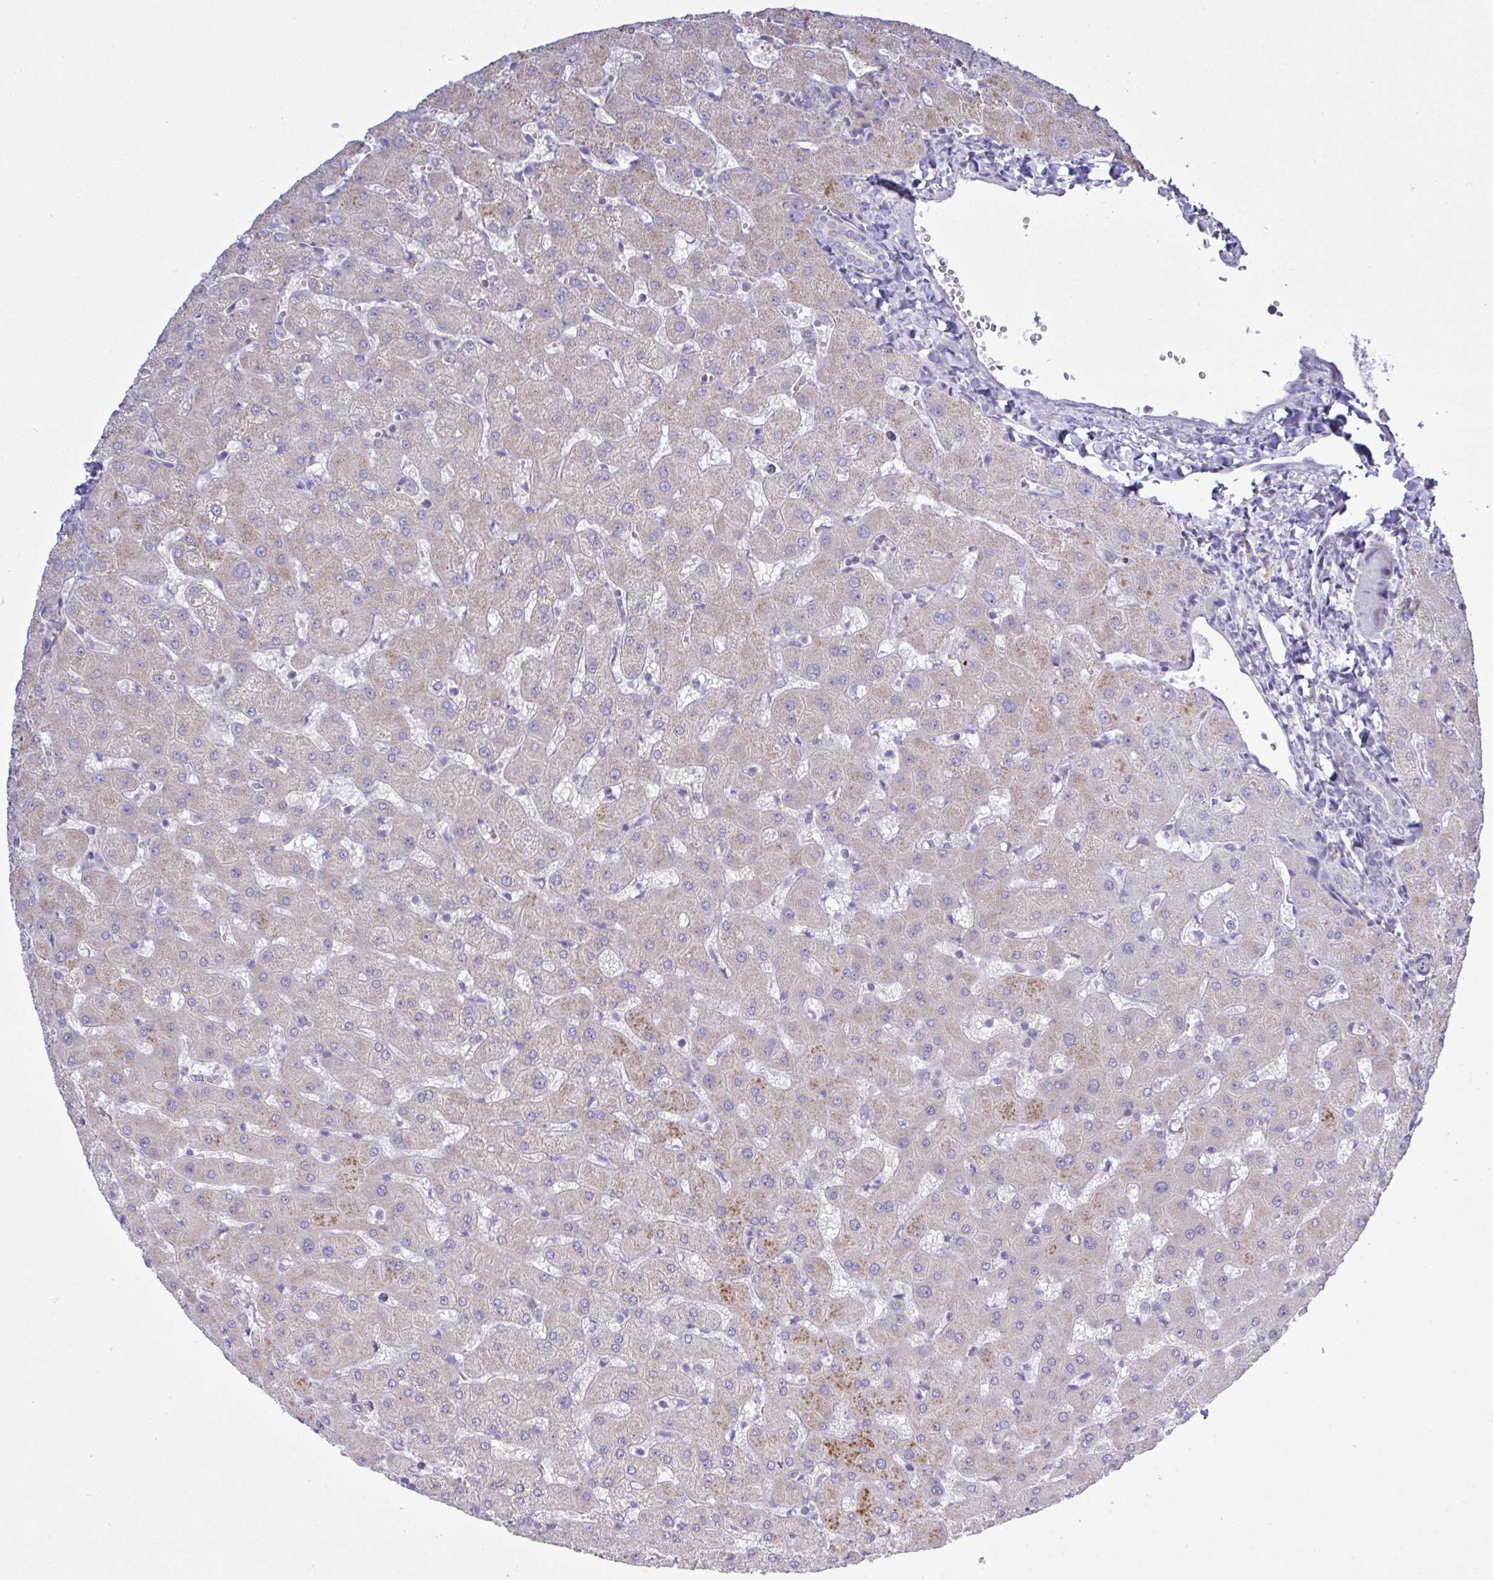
{"staining": {"intensity": "negative", "quantity": "none", "location": "none"}, "tissue": "liver", "cell_type": "Cholangiocytes", "image_type": "normal", "snomed": [{"axis": "morphology", "description": "Normal tissue, NOS"}, {"axis": "topography", "description": "Liver"}], "caption": "IHC micrograph of unremarkable liver: human liver stained with DAB demonstrates no significant protein staining in cholangiocytes. Brightfield microscopy of immunohistochemistry (IHC) stained with DAB (3,3'-diaminobenzidine) (brown) and hematoxylin (blue), captured at high magnification.", "gene": "NDUFA7", "patient": {"sex": "female", "age": 63}}